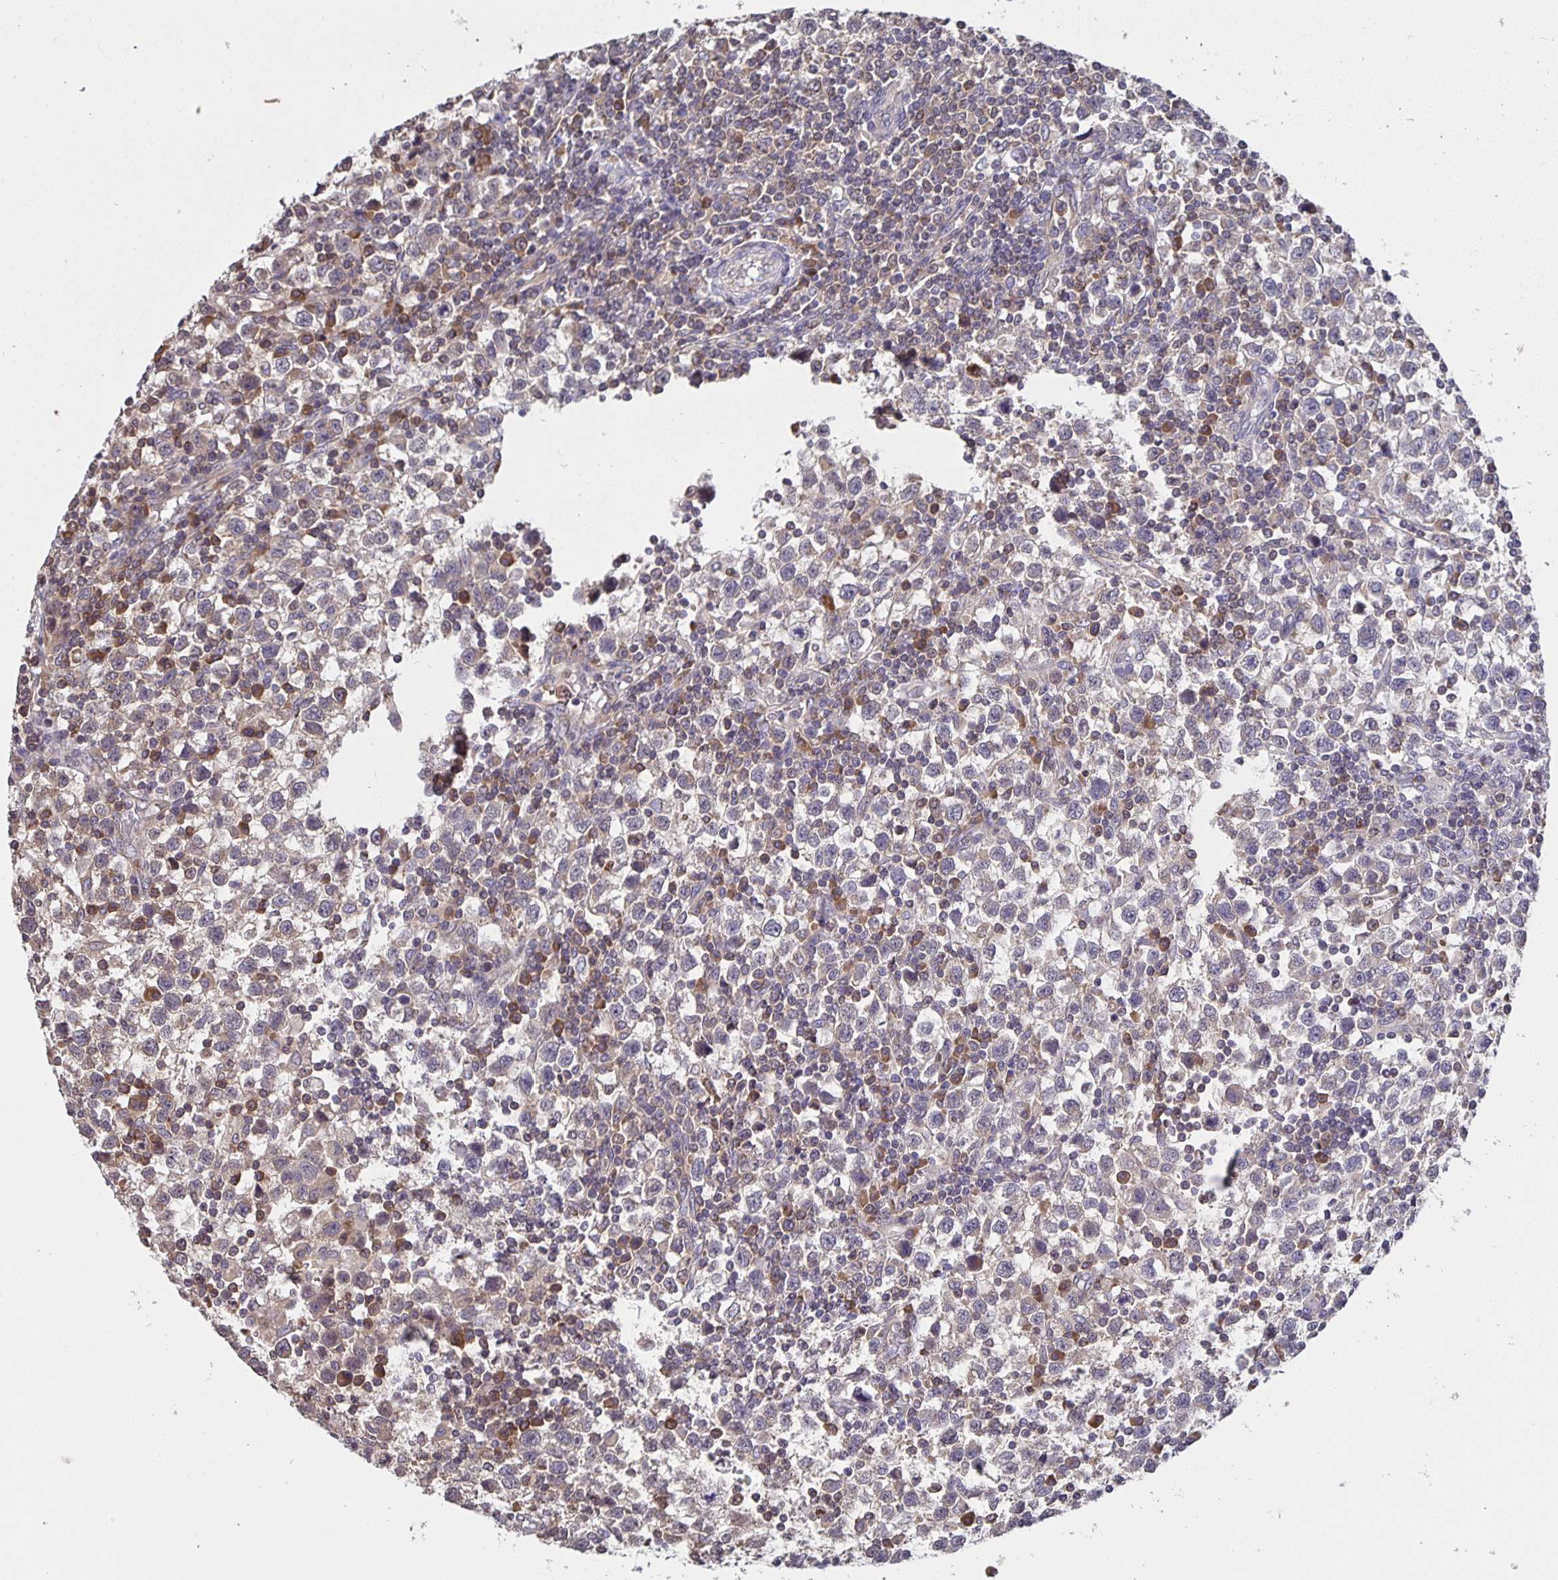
{"staining": {"intensity": "weak", "quantity": "<25%", "location": "cytoplasmic/membranous"}, "tissue": "testis cancer", "cell_type": "Tumor cells", "image_type": "cancer", "snomed": [{"axis": "morphology", "description": "Seminoma, NOS"}, {"axis": "topography", "description": "Testis"}], "caption": "Human testis cancer stained for a protein using IHC reveals no staining in tumor cells.", "gene": "FEM1C", "patient": {"sex": "male", "age": 34}}